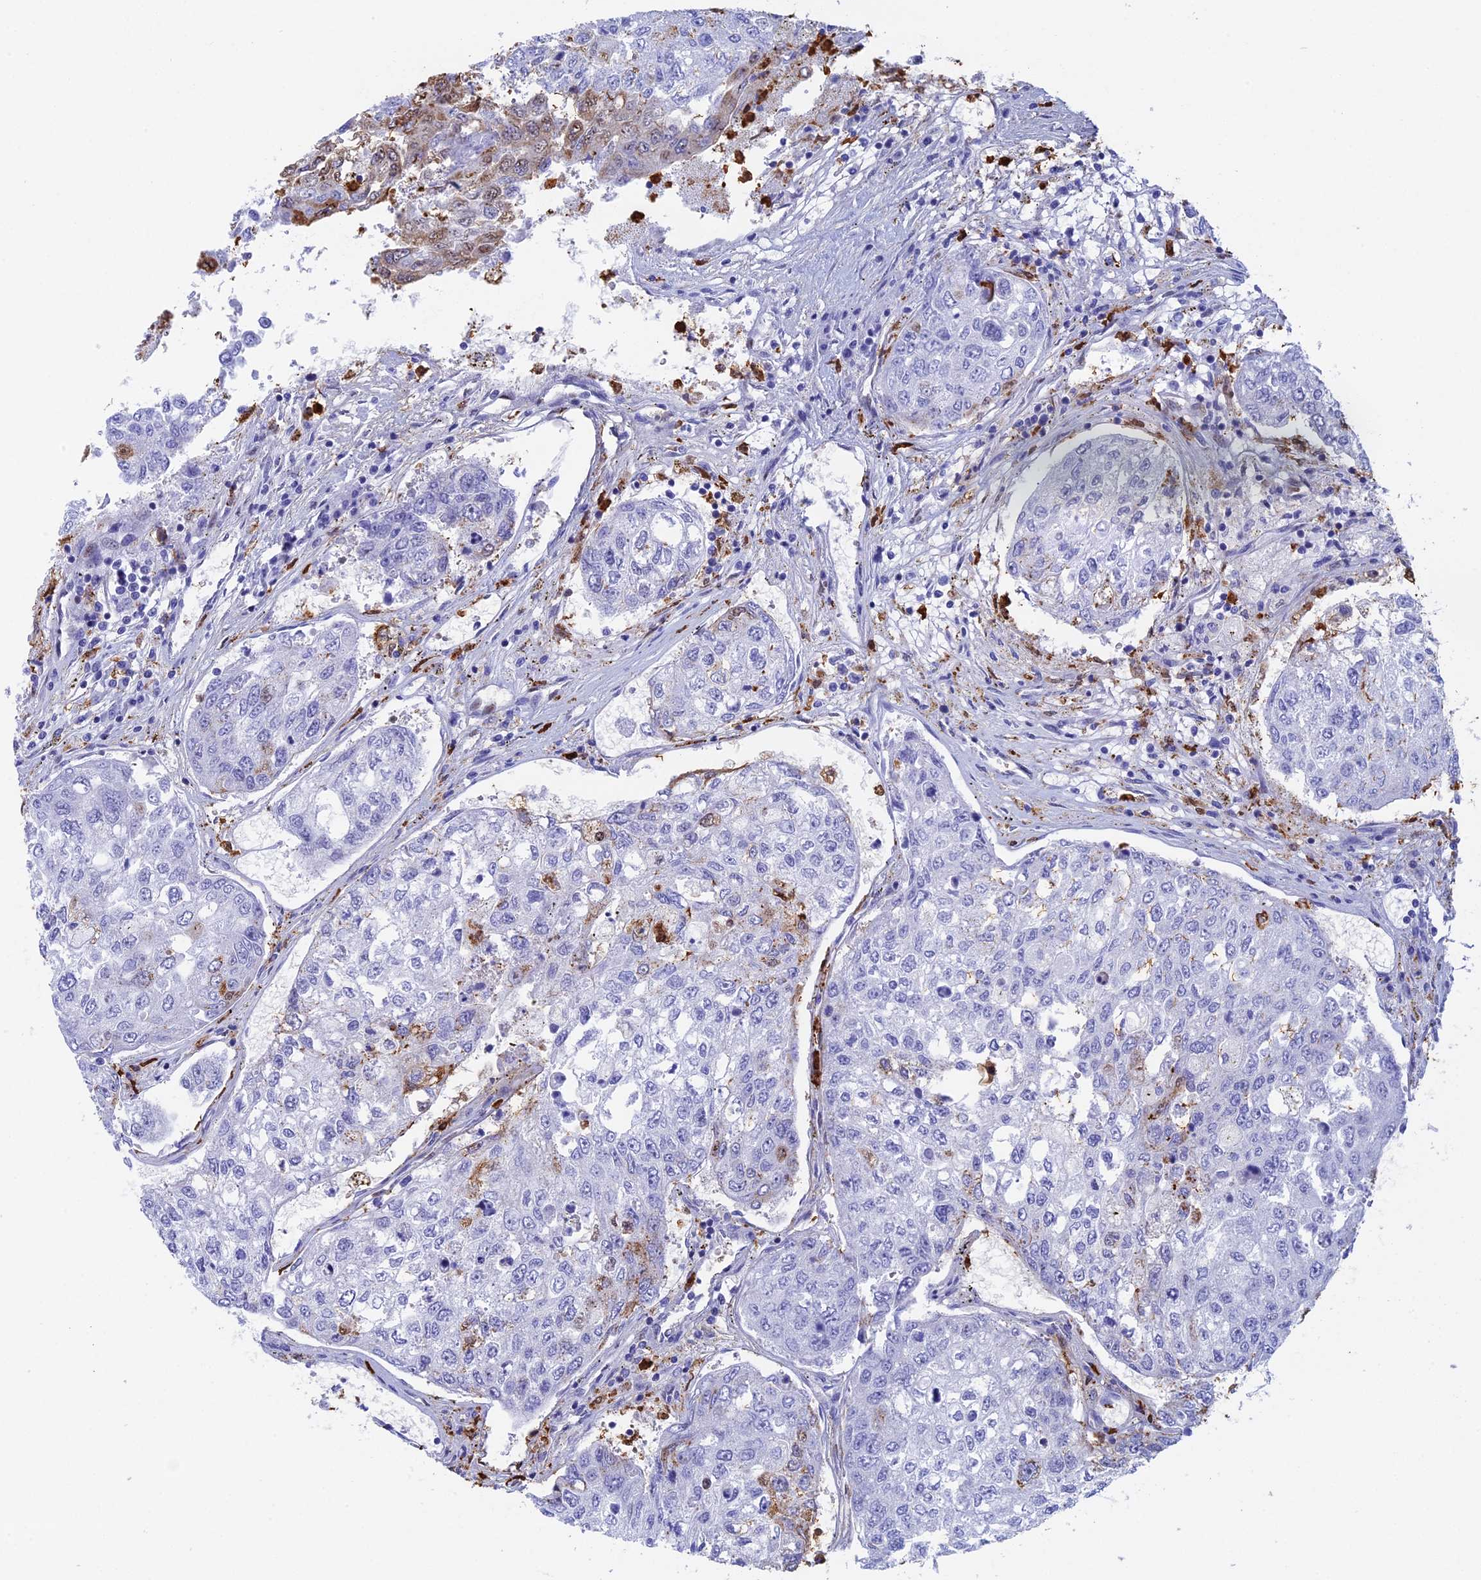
{"staining": {"intensity": "negative", "quantity": "none", "location": "none"}, "tissue": "urothelial cancer", "cell_type": "Tumor cells", "image_type": "cancer", "snomed": [{"axis": "morphology", "description": "Urothelial carcinoma, High grade"}, {"axis": "topography", "description": "Lymph node"}, {"axis": "topography", "description": "Urinary bladder"}], "caption": "Tumor cells are negative for brown protein staining in urothelial cancer. Brightfield microscopy of IHC stained with DAB (brown) and hematoxylin (blue), captured at high magnification.", "gene": "SLC26A1", "patient": {"sex": "male", "age": 51}}